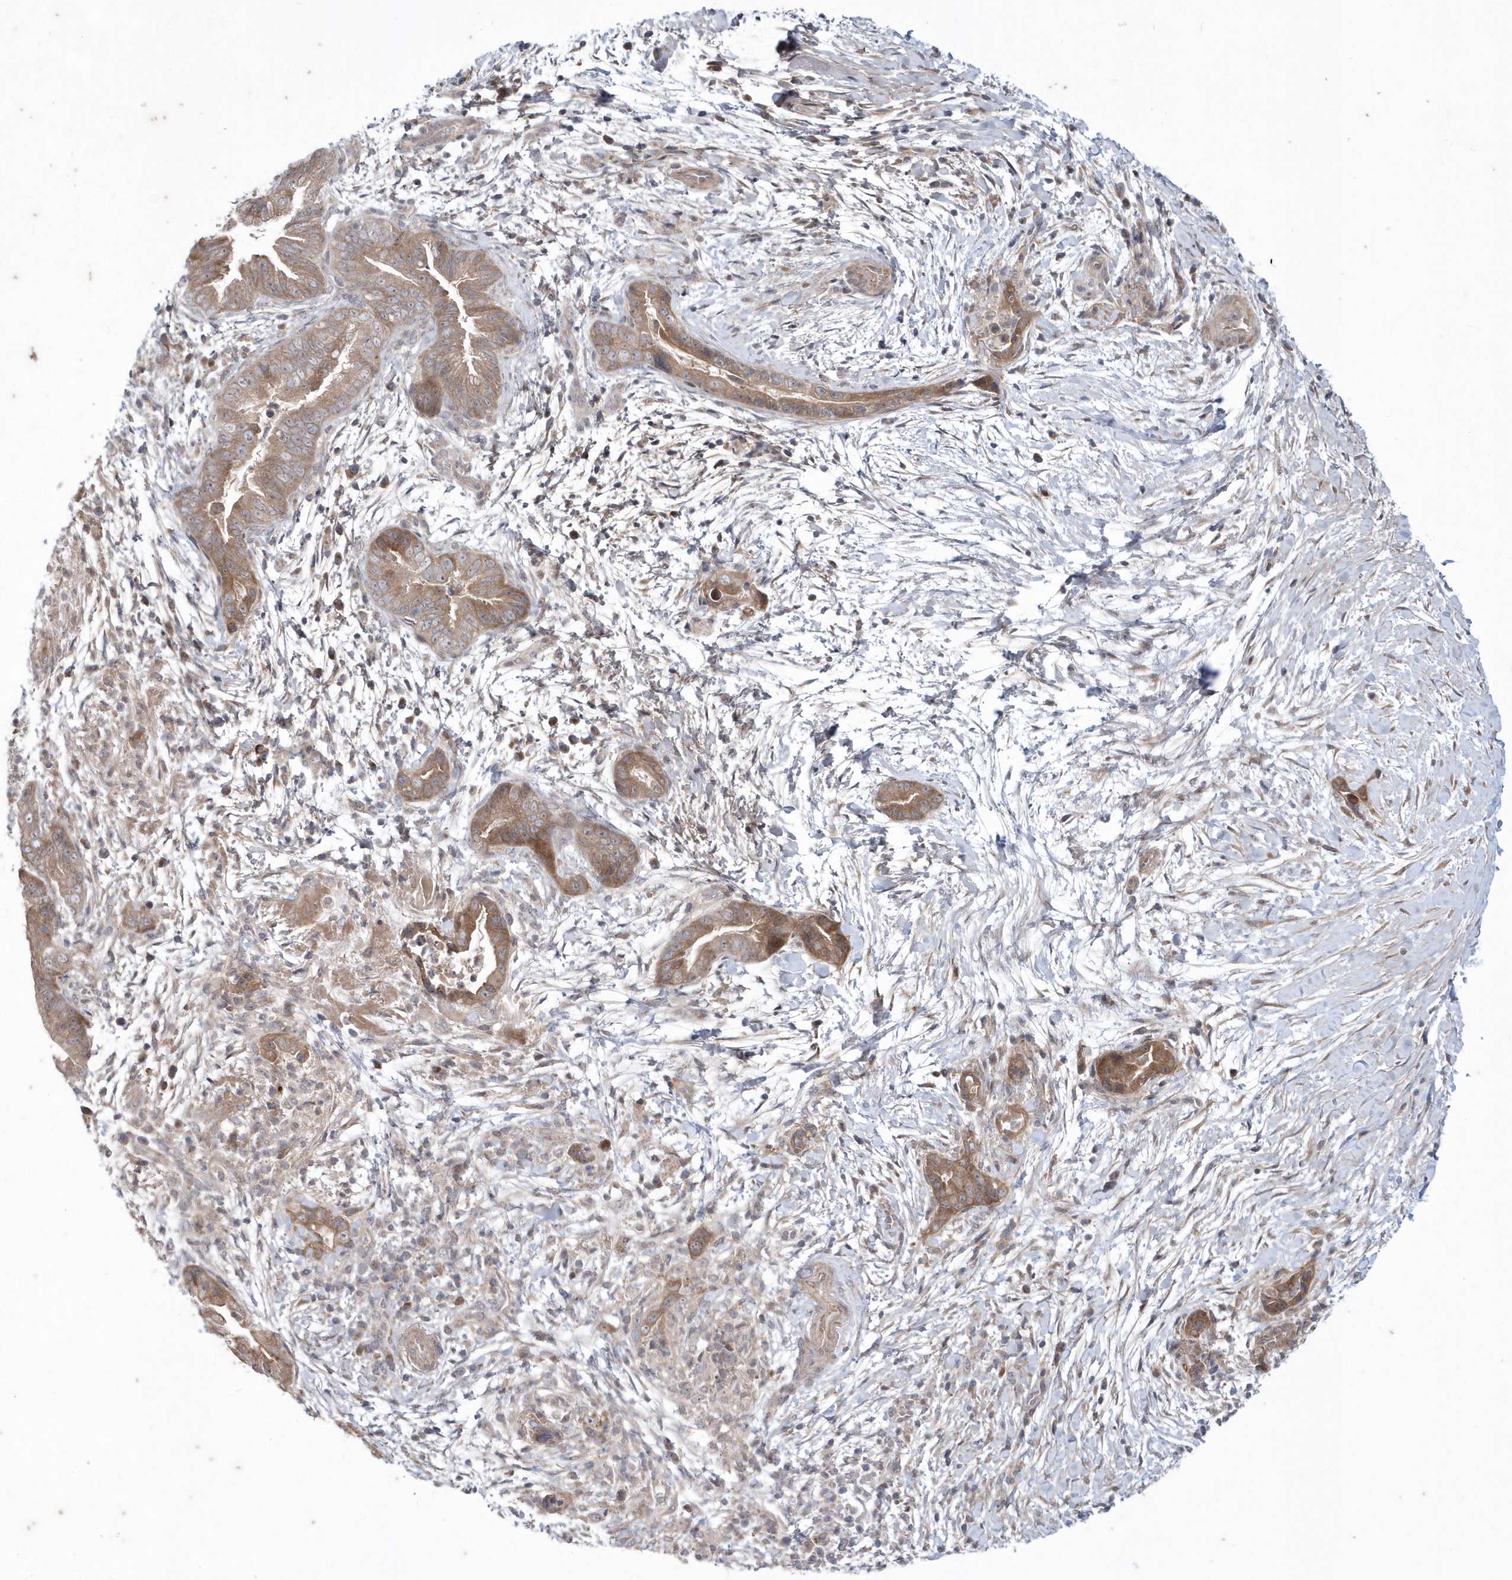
{"staining": {"intensity": "moderate", "quantity": ">75%", "location": "cytoplasmic/membranous"}, "tissue": "pancreatic cancer", "cell_type": "Tumor cells", "image_type": "cancer", "snomed": [{"axis": "morphology", "description": "Adenocarcinoma, NOS"}, {"axis": "topography", "description": "Pancreas"}], "caption": "Pancreatic cancer (adenocarcinoma) stained for a protein demonstrates moderate cytoplasmic/membranous positivity in tumor cells. Using DAB (3,3'-diaminobenzidine) (brown) and hematoxylin (blue) stains, captured at high magnification using brightfield microscopy.", "gene": "HMGCS1", "patient": {"sex": "male", "age": 75}}